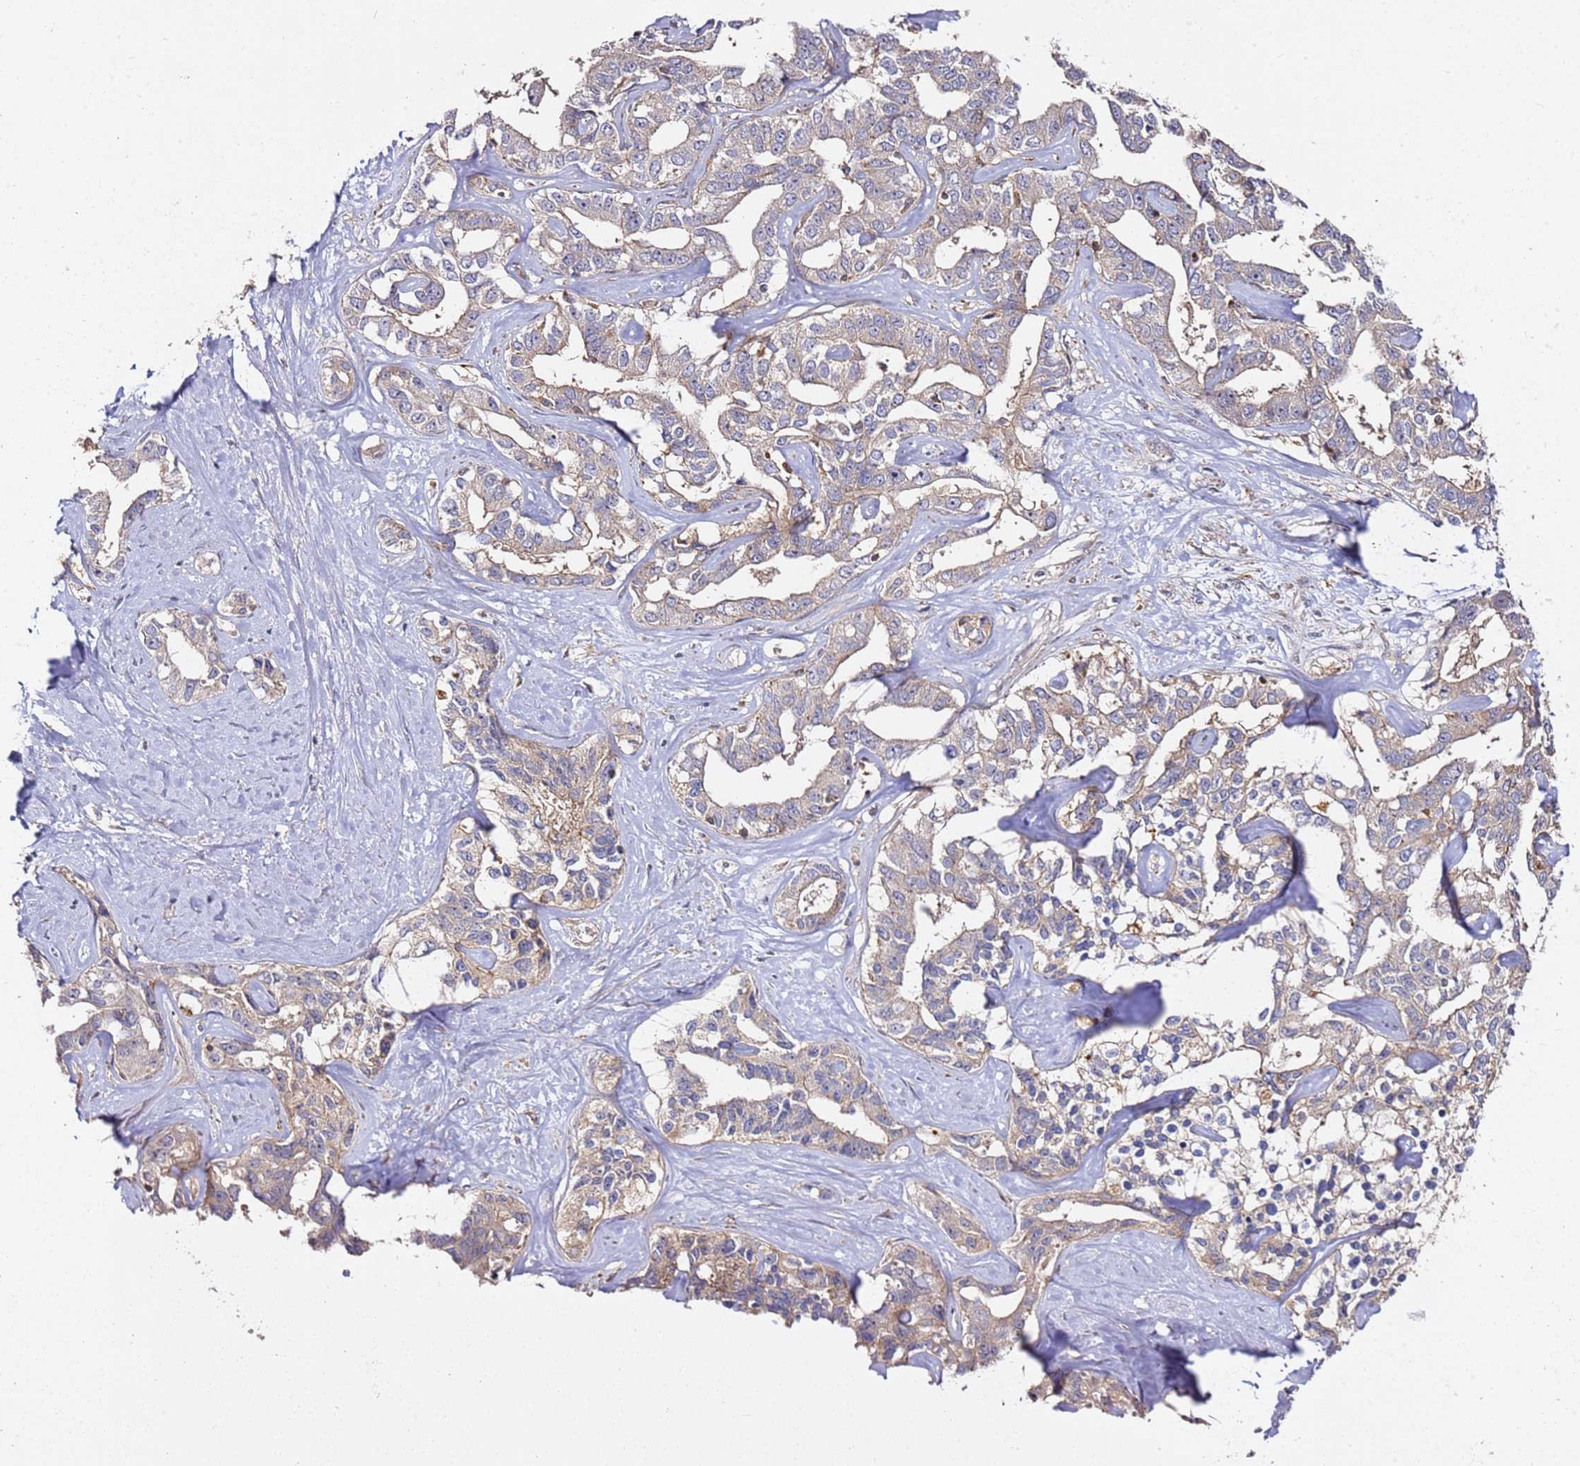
{"staining": {"intensity": "weak", "quantity": "<25%", "location": "cytoplasmic/membranous"}, "tissue": "liver cancer", "cell_type": "Tumor cells", "image_type": "cancer", "snomed": [{"axis": "morphology", "description": "Cholangiocarcinoma"}, {"axis": "topography", "description": "Liver"}], "caption": "This is a histopathology image of immunohistochemistry (IHC) staining of cholangiocarcinoma (liver), which shows no positivity in tumor cells.", "gene": "PRMT7", "patient": {"sex": "male", "age": 59}}